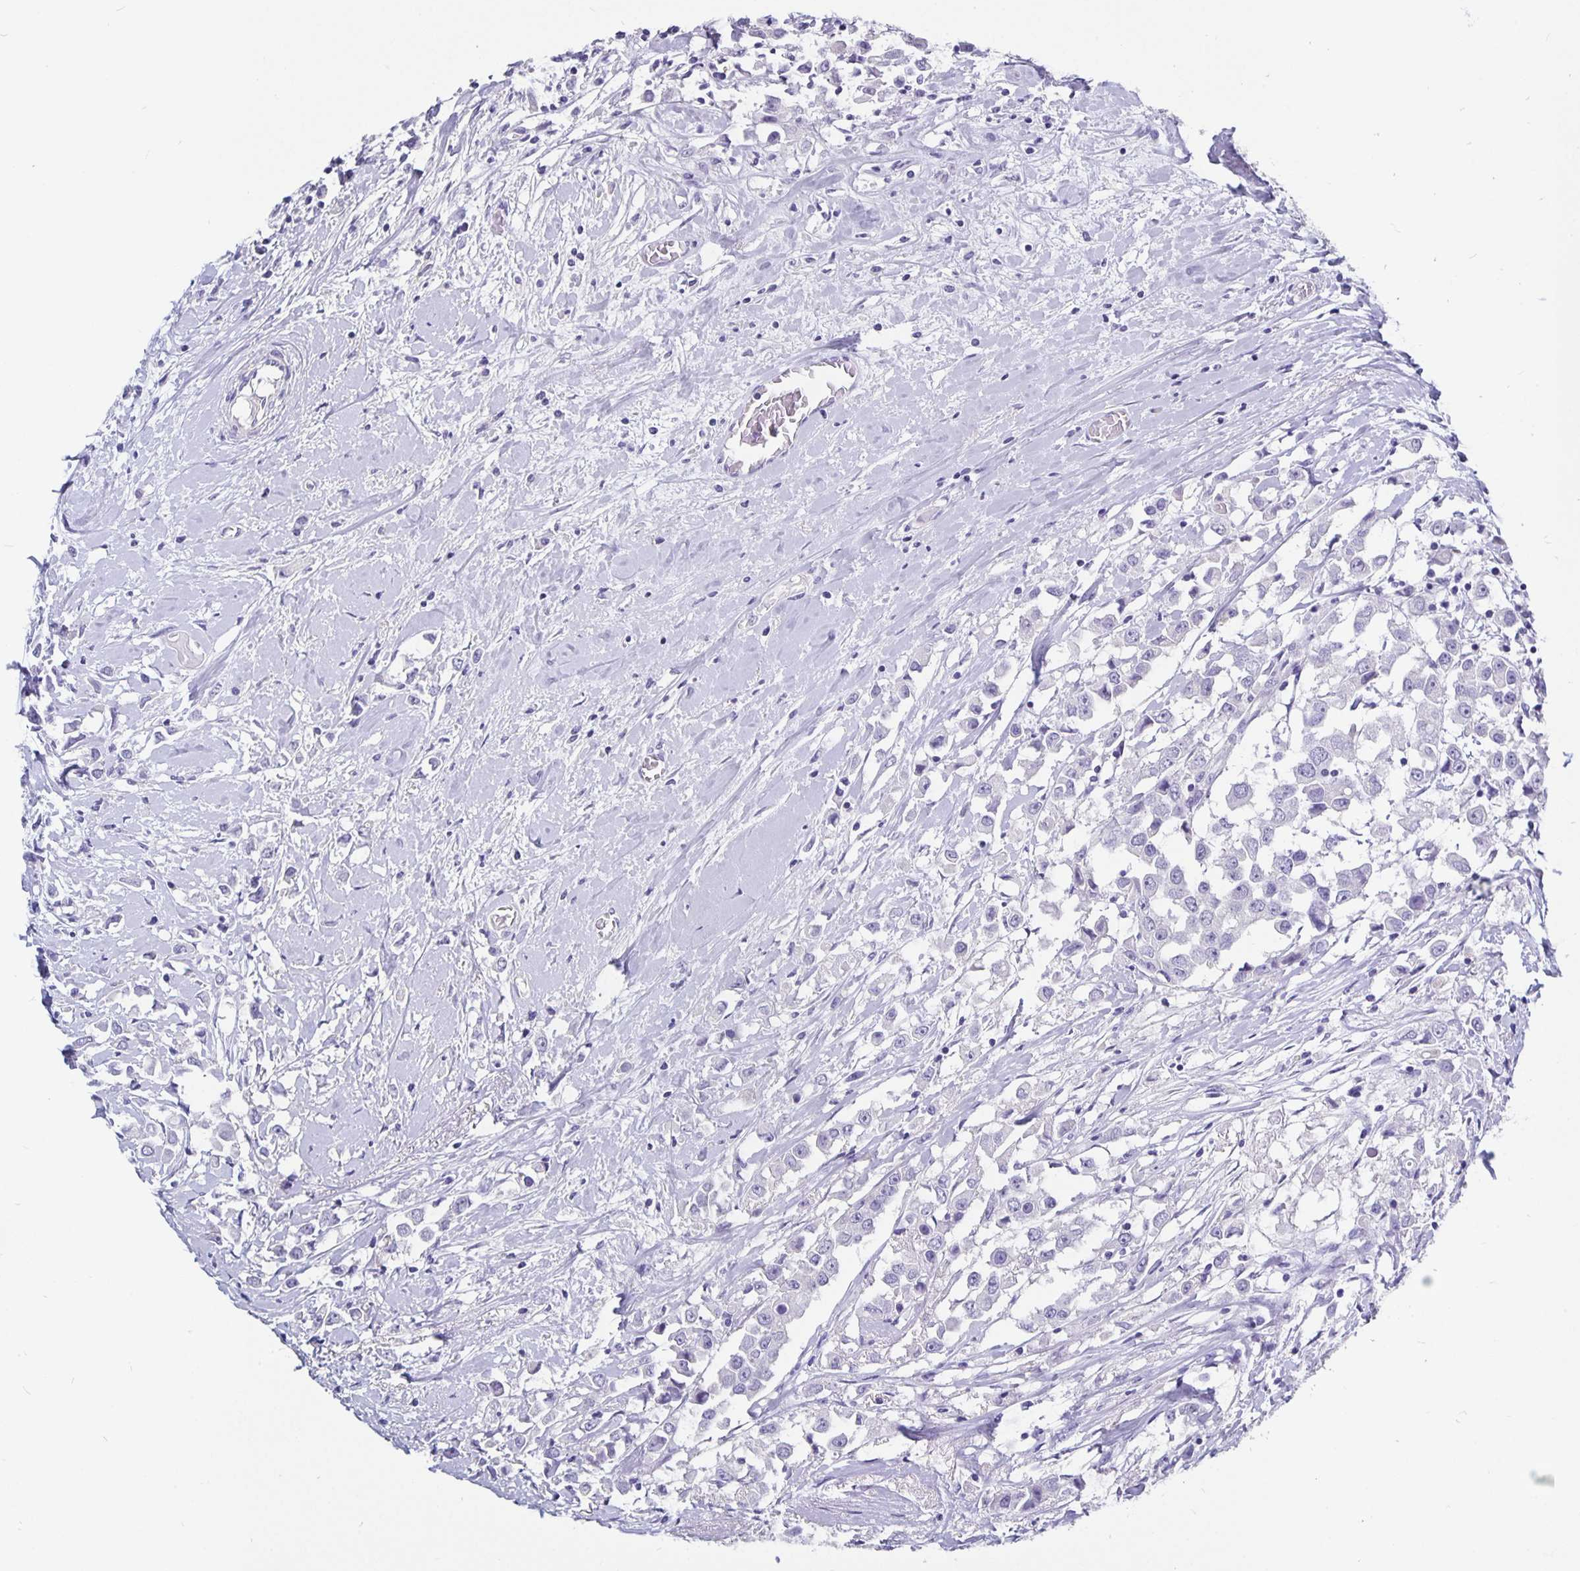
{"staining": {"intensity": "negative", "quantity": "none", "location": "none"}, "tissue": "breast cancer", "cell_type": "Tumor cells", "image_type": "cancer", "snomed": [{"axis": "morphology", "description": "Duct carcinoma"}, {"axis": "topography", "description": "Breast"}], "caption": "DAB (3,3'-diaminobenzidine) immunohistochemical staining of breast cancer (infiltrating ductal carcinoma) shows no significant staining in tumor cells. Nuclei are stained in blue.", "gene": "ODF3B", "patient": {"sex": "female", "age": 61}}